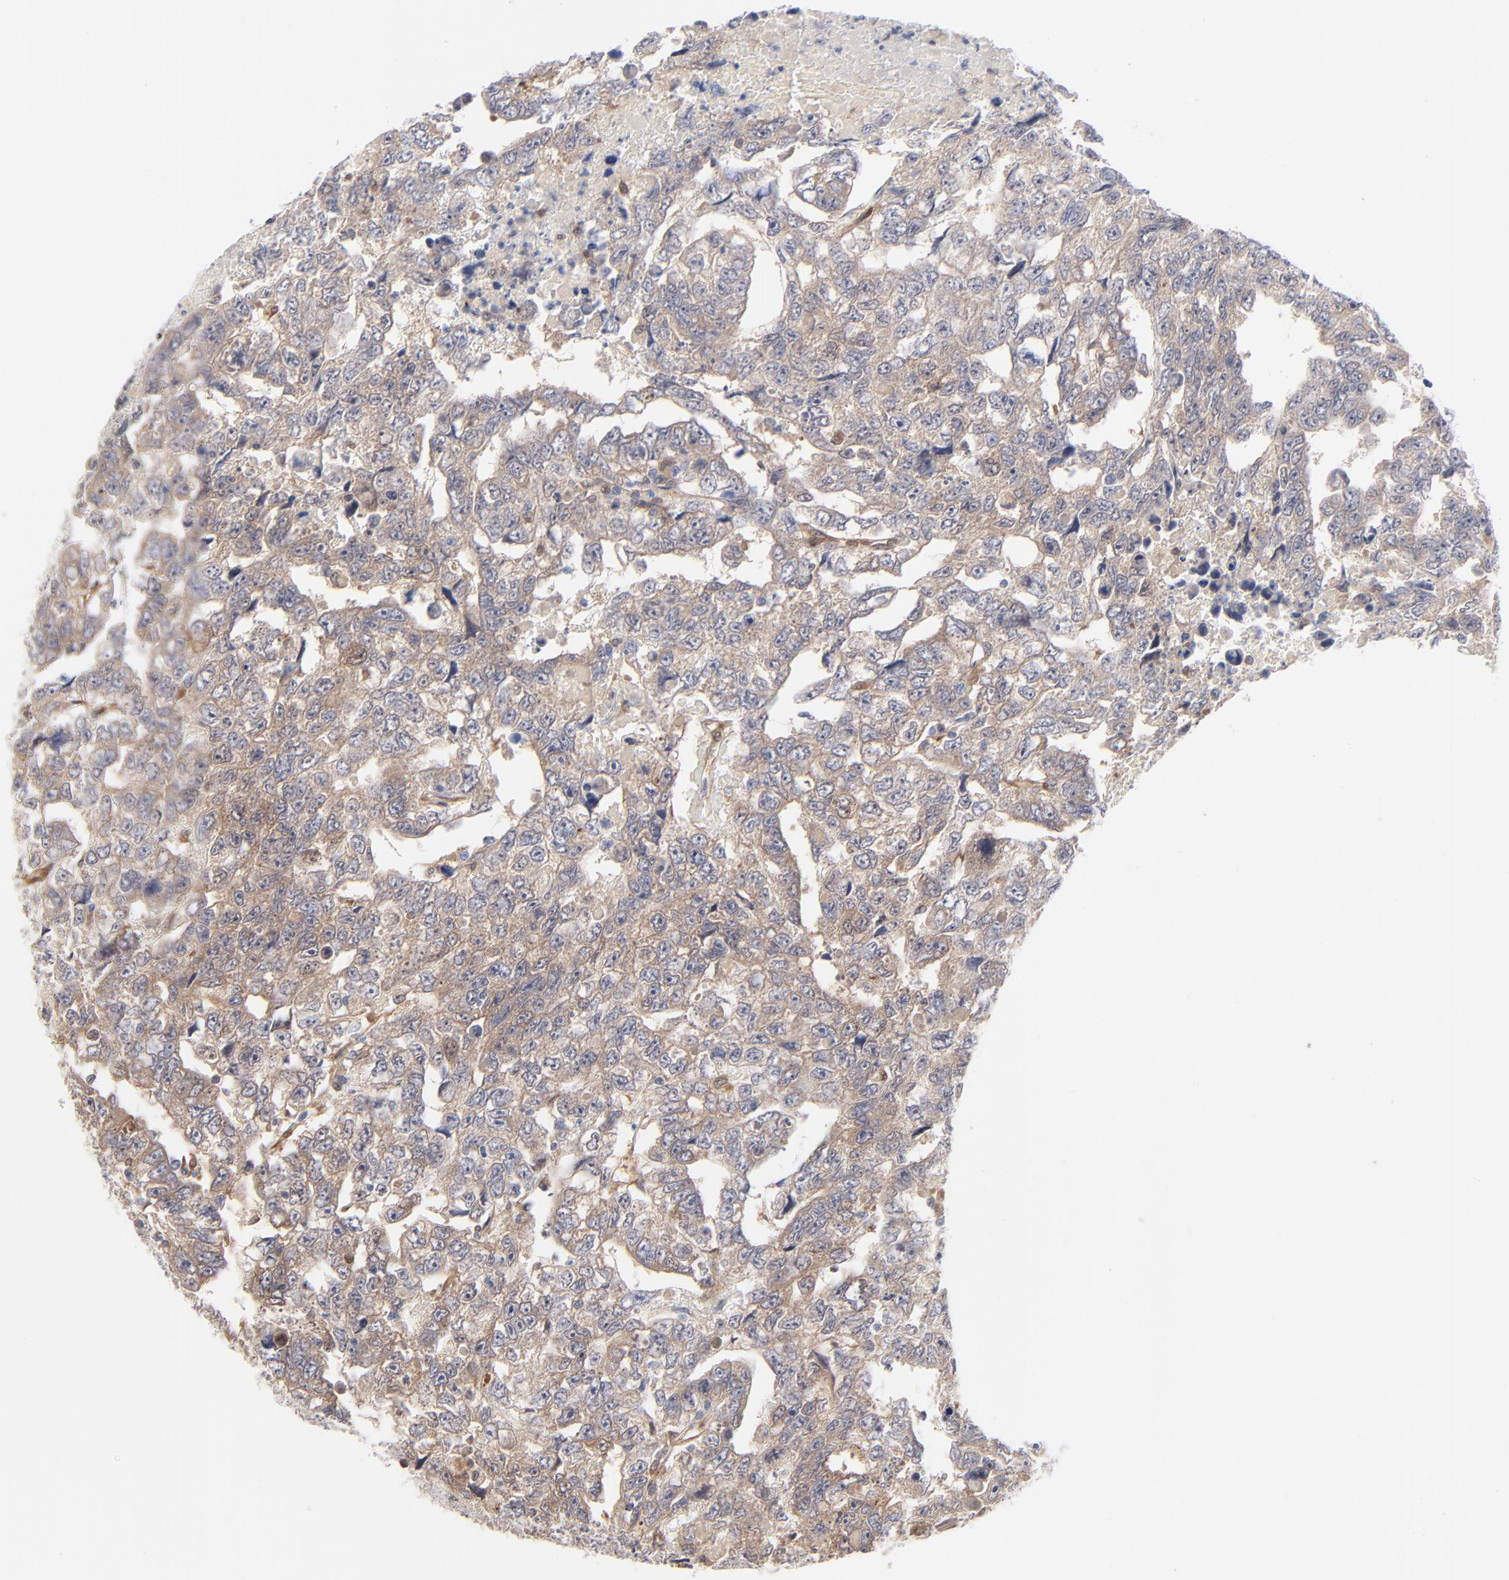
{"staining": {"intensity": "weak", "quantity": ">75%", "location": "cytoplasmic/membranous"}, "tissue": "testis cancer", "cell_type": "Tumor cells", "image_type": "cancer", "snomed": [{"axis": "morphology", "description": "Carcinoma, Embryonal, NOS"}, {"axis": "topography", "description": "Testis"}], "caption": "This micrograph demonstrates immunohistochemistry staining of testis embryonal carcinoma, with low weak cytoplasmic/membranous expression in about >75% of tumor cells.", "gene": "ARRB1", "patient": {"sex": "male", "age": 36}}